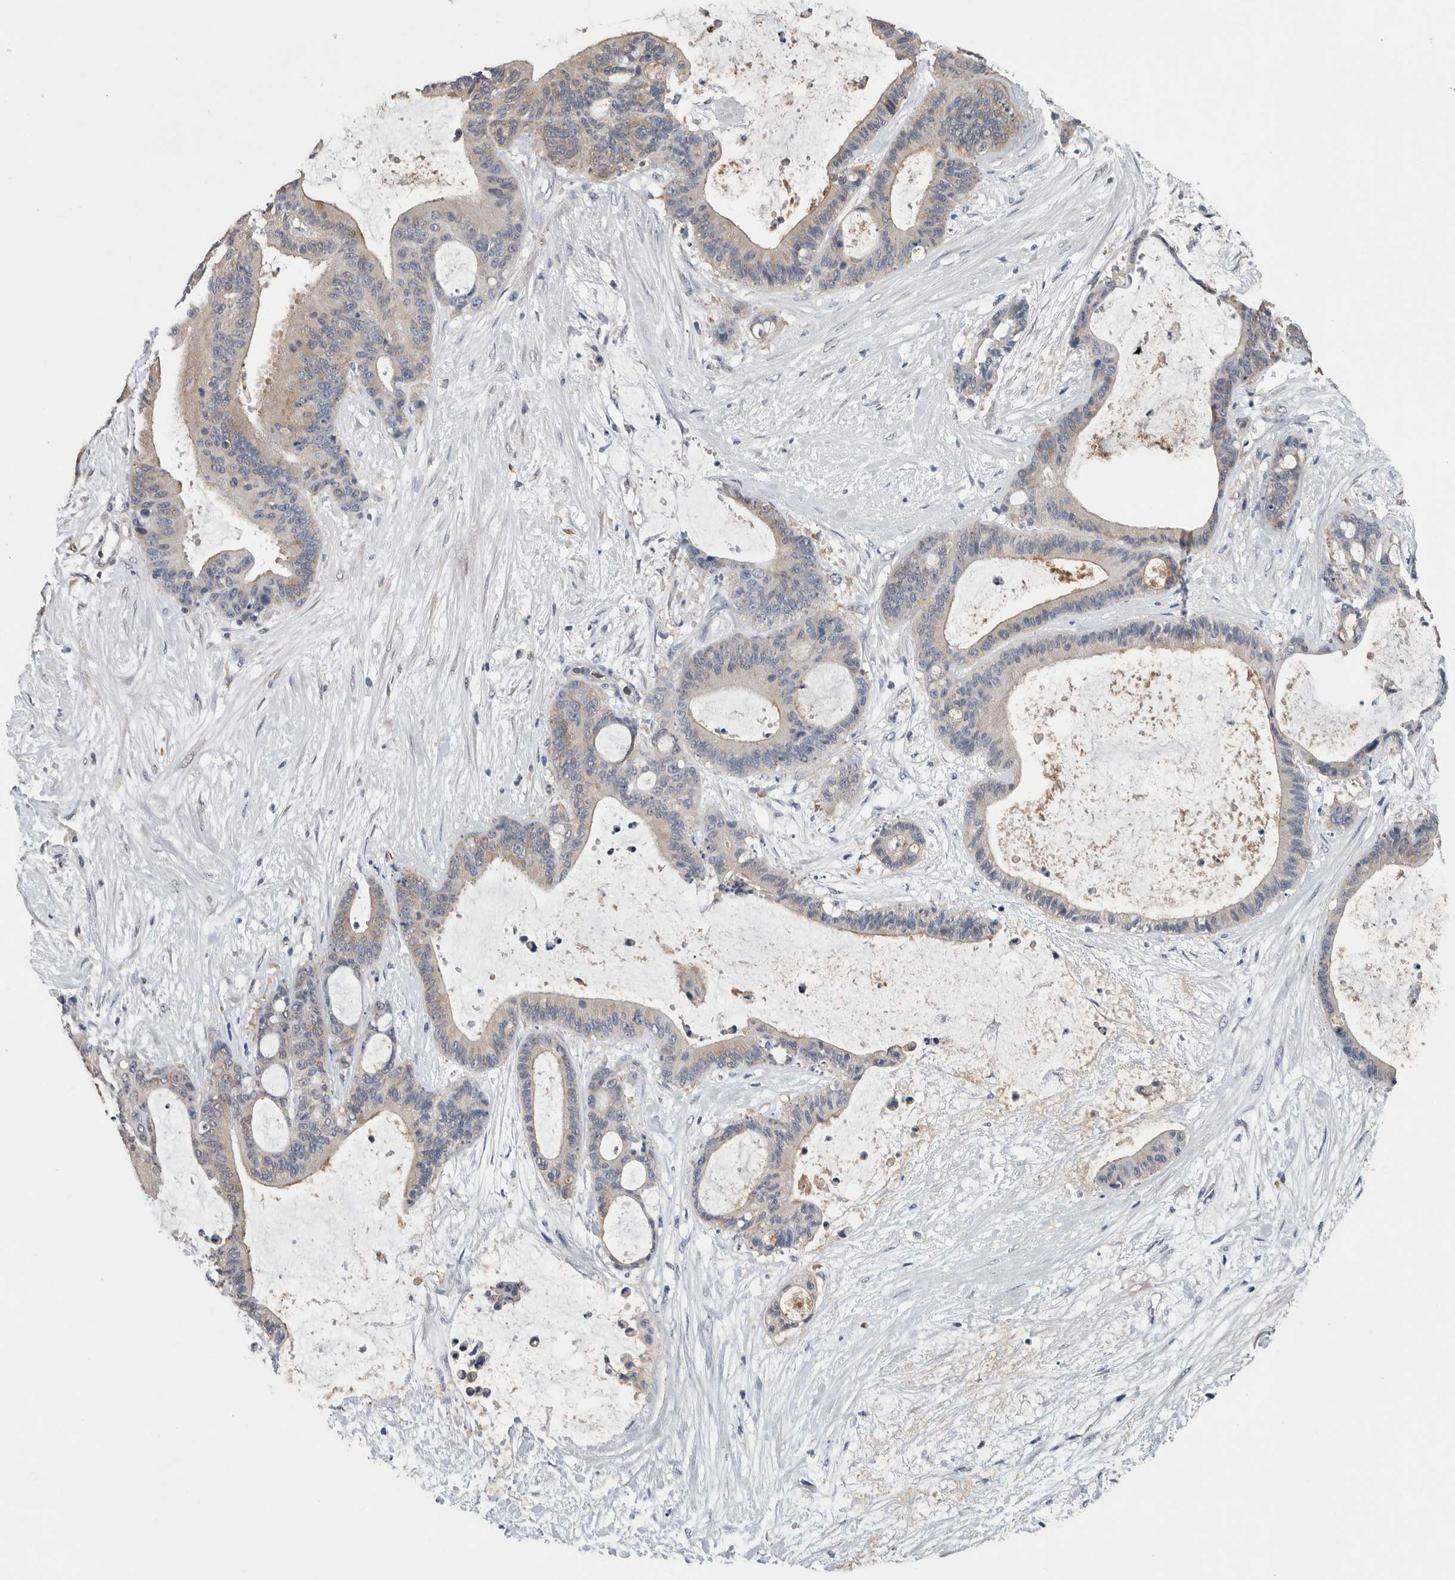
{"staining": {"intensity": "negative", "quantity": "none", "location": "none"}, "tissue": "liver cancer", "cell_type": "Tumor cells", "image_type": "cancer", "snomed": [{"axis": "morphology", "description": "Cholangiocarcinoma"}, {"axis": "topography", "description": "Liver"}], "caption": "High magnification brightfield microscopy of liver cancer (cholangiocarcinoma) stained with DAB (3,3'-diaminobenzidine) (brown) and counterstained with hematoxylin (blue): tumor cells show no significant positivity.", "gene": "PDCD4", "patient": {"sex": "female", "age": 73}}